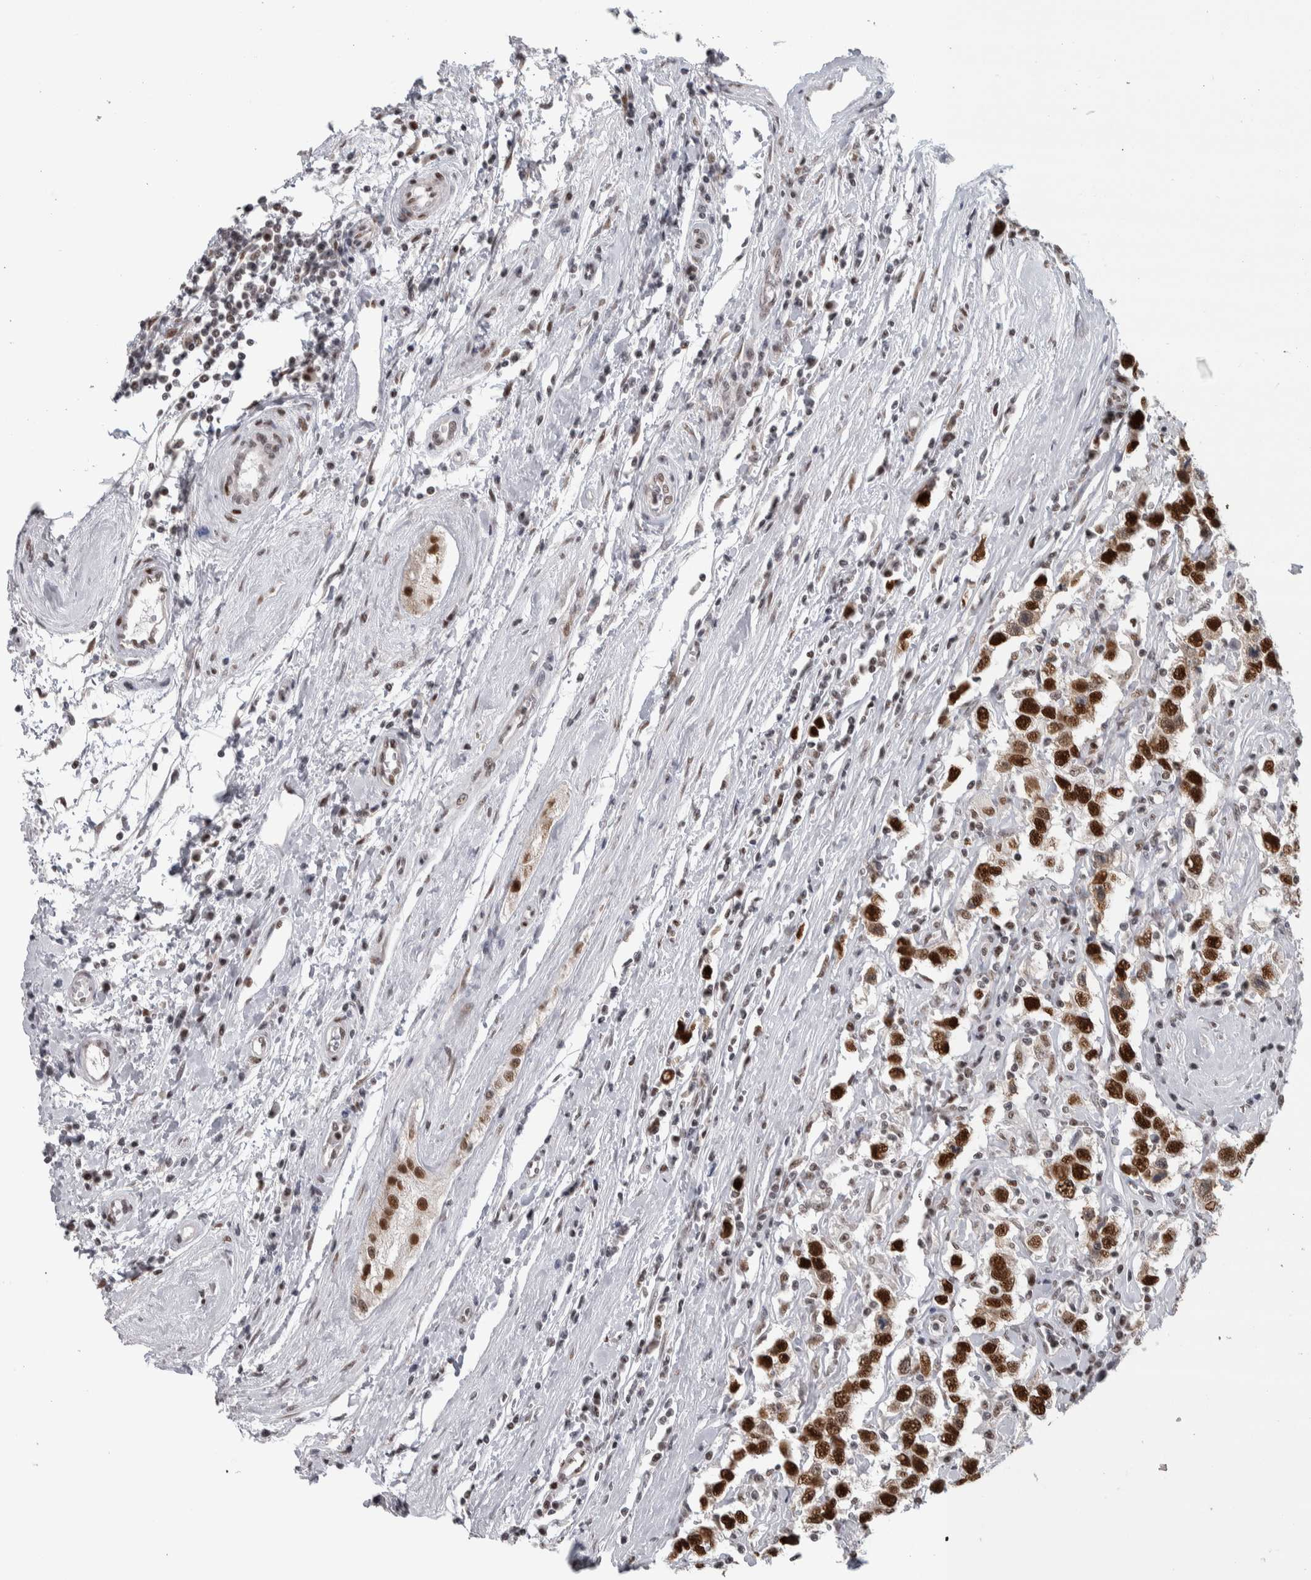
{"staining": {"intensity": "strong", "quantity": ">75%", "location": "nuclear"}, "tissue": "testis cancer", "cell_type": "Tumor cells", "image_type": "cancer", "snomed": [{"axis": "morphology", "description": "Seminoma, NOS"}, {"axis": "topography", "description": "Testis"}], "caption": "Testis cancer stained with DAB (3,3'-diaminobenzidine) immunohistochemistry (IHC) demonstrates high levels of strong nuclear expression in about >75% of tumor cells. (Stains: DAB (3,3'-diaminobenzidine) in brown, nuclei in blue, Microscopy: brightfield microscopy at high magnification).", "gene": "HEXIM2", "patient": {"sex": "male", "age": 41}}